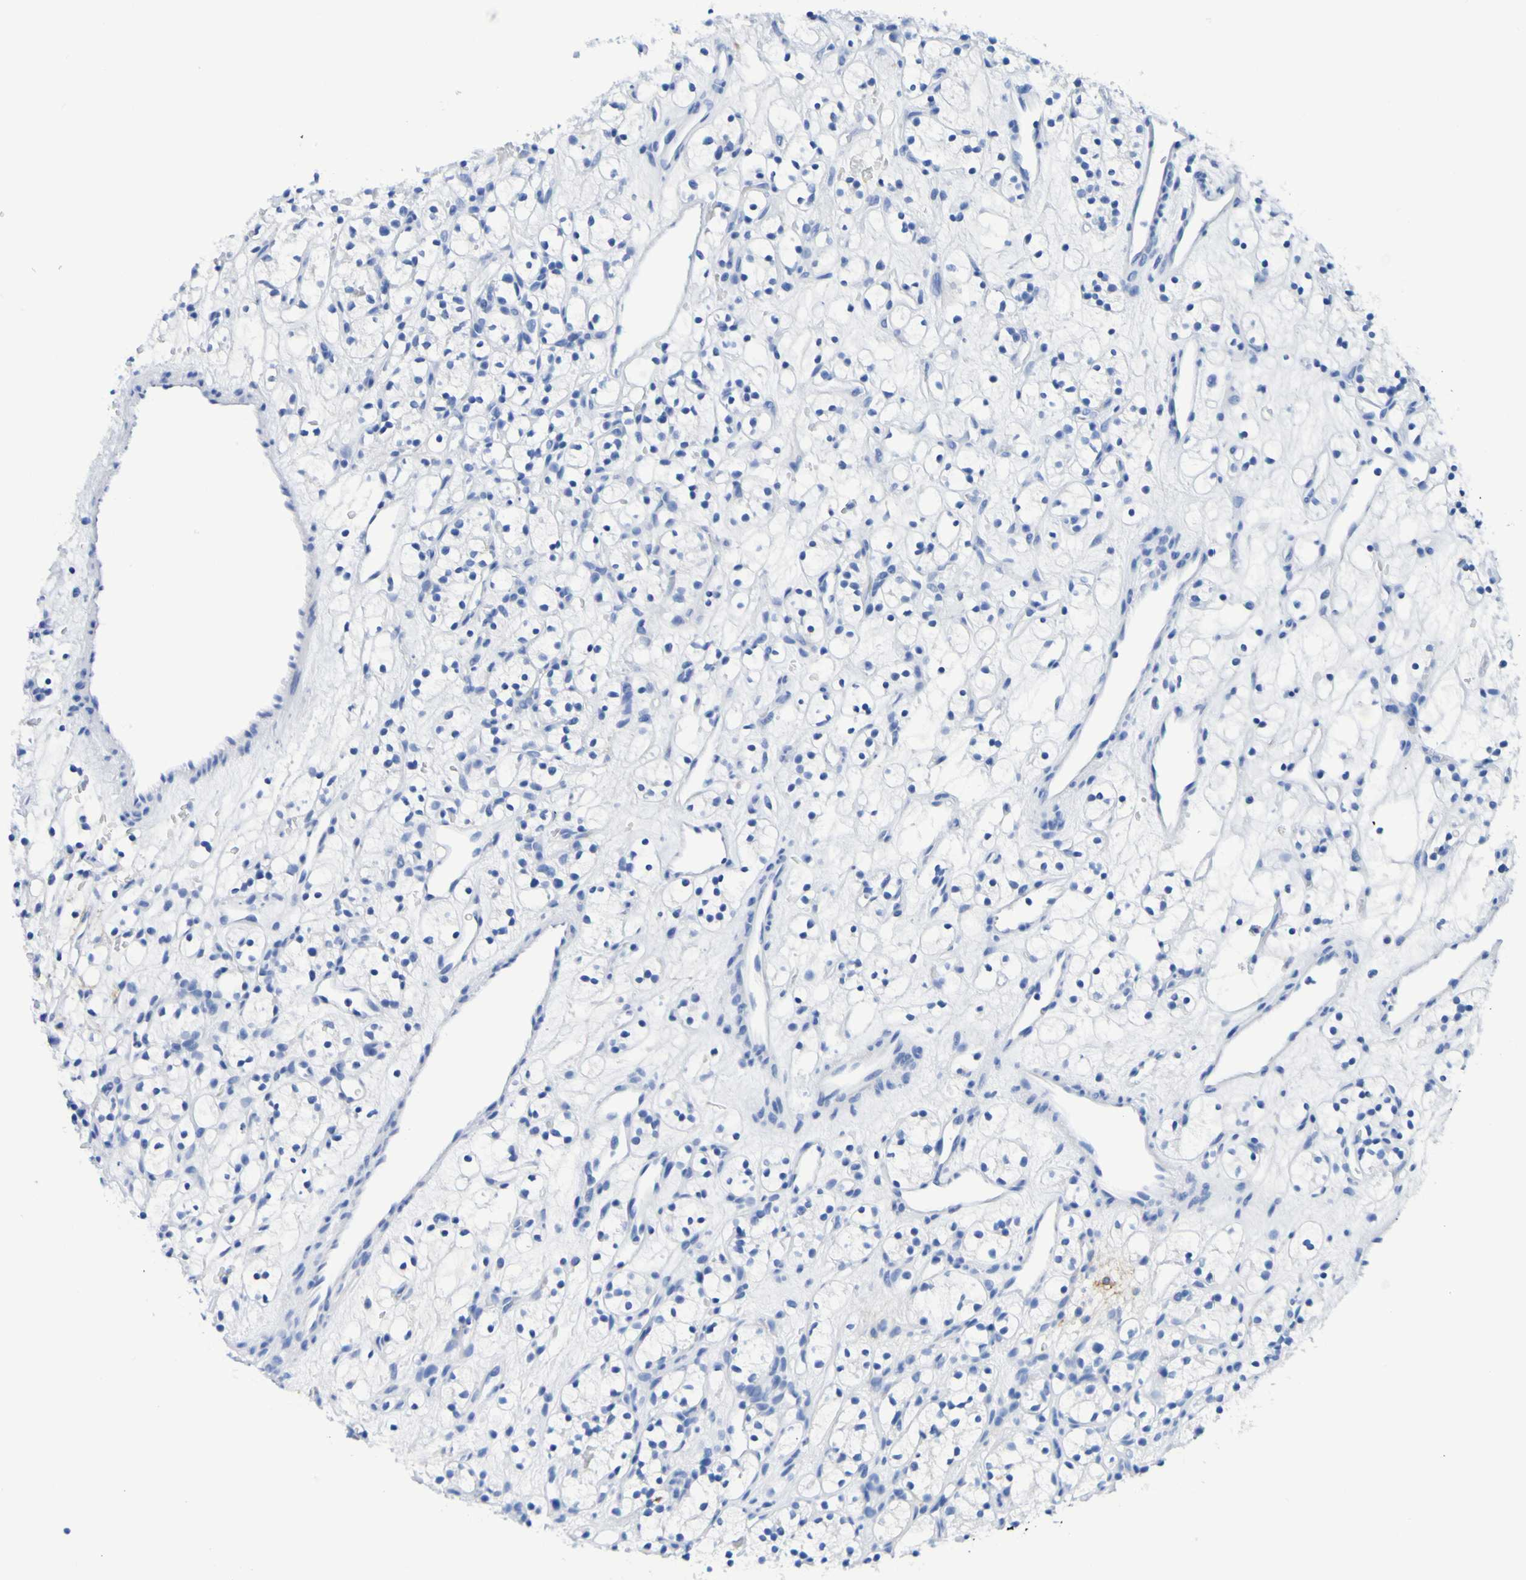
{"staining": {"intensity": "negative", "quantity": "none", "location": "none"}, "tissue": "renal cancer", "cell_type": "Tumor cells", "image_type": "cancer", "snomed": [{"axis": "morphology", "description": "Adenocarcinoma, NOS"}, {"axis": "topography", "description": "Kidney"}], "caption": "Tumor cells show no significant protein positivity in renal cancer (adenocarcinoma).", "gene": "DPEP1", "patient": {"sex": "female", "age": 60}}